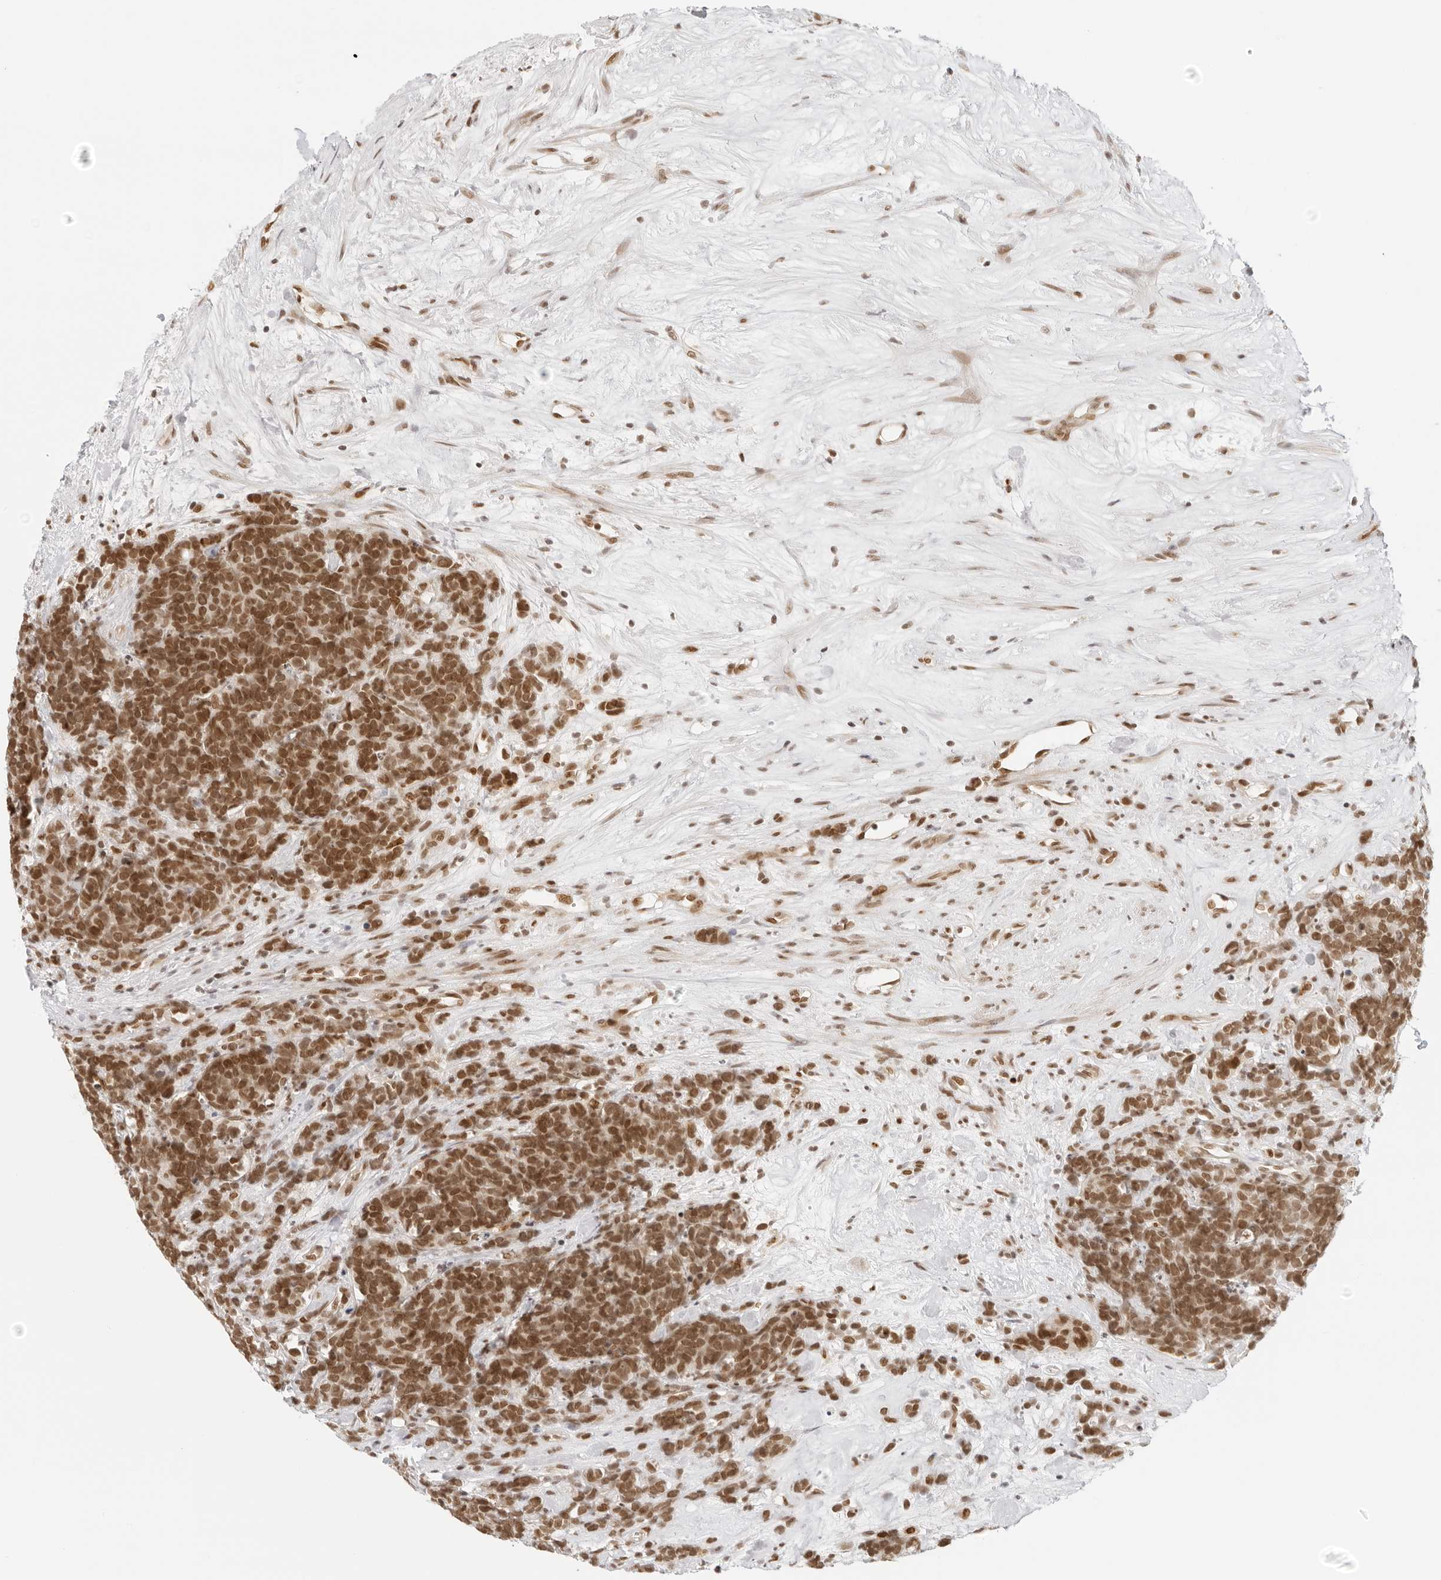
{"staining": {"intensity": "strong", "quantity": ">75%", "location": "nuclear"}, "tissue": "carcinoid", "cell_type": "Tumor cells", "image_type": "cancer", "snomed": [{"axis": "morphology", "description": "Carcinoma, NOS"}, {"axis": "morphology", "description": "Carcinoid, malignant, NOS"}, {"axis": "topography", "description": "Urinary bladder"}], "caption": "Carcinoid stained with a brown dye shows strong nuclear positive expression in approximately >75% of tumor cells.", "gene": "RCC1", "patient": {"sex": "male", "age": 57}}